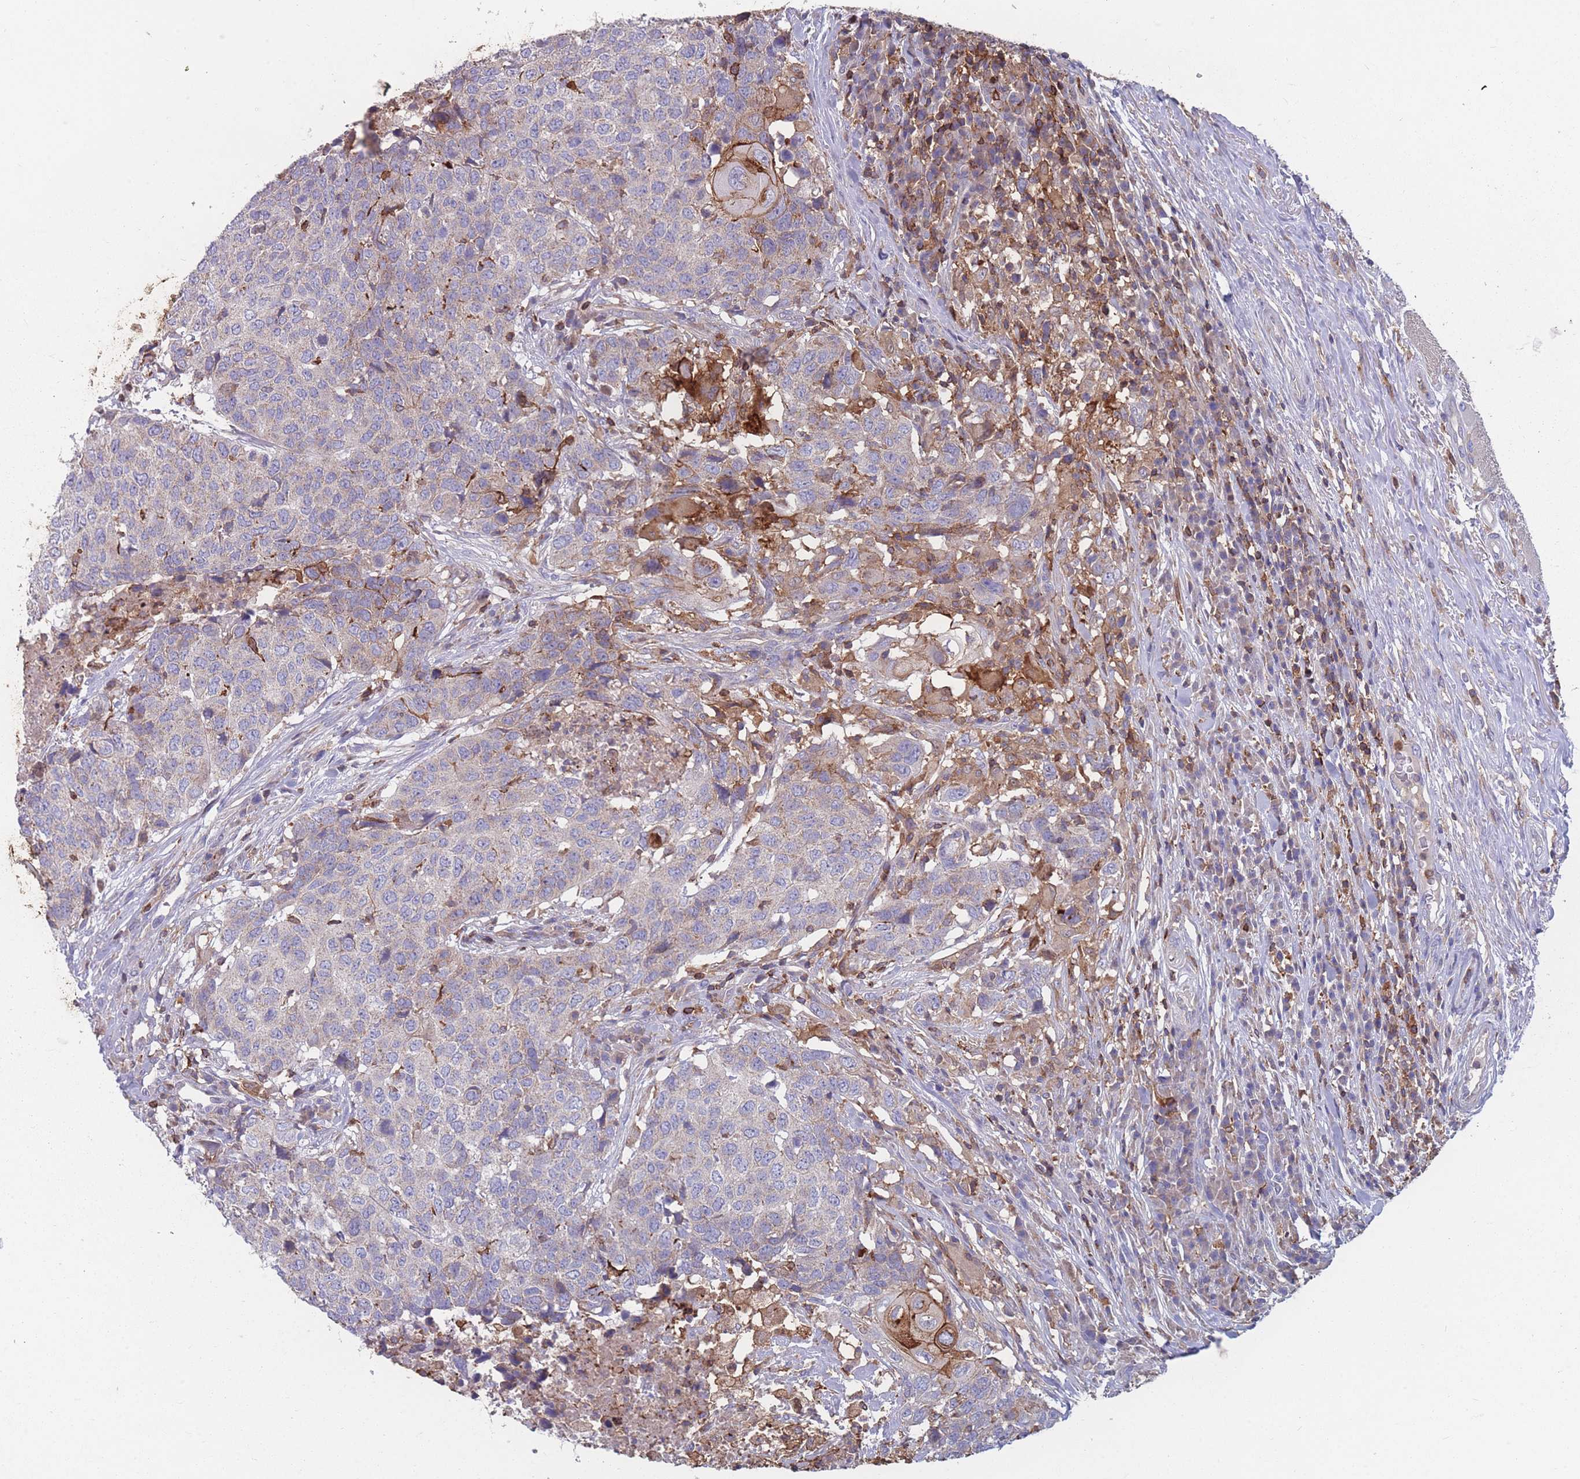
{"staining": {"intensity": "negative", "quantity": "none", "location": "none"}, "tissue": "head and neck cancer", "cell_type": "Tumor cells", "image_type": "cancer", "snomed": [{"axis": "morphology", "description": "Normal tissue, NOS"}, {"axis": "morphology", "description": "Squamous cell carcinoma, NOS"}, {"axis": "topography", "description": "Skeletal muscle"}, {"axis": "topography", "description": "Vascular tissue"}, {"axis": "topography", "description": "Peripheral nerve tissue"}, {"axis": "topography", "description": "Head-Neck"}], "caption": "Histopathology image shows no significant protein expression in tumor cells of head and neck cancer.", "gene": "CD33", "patient": {"sex": "male", "age": 66}}